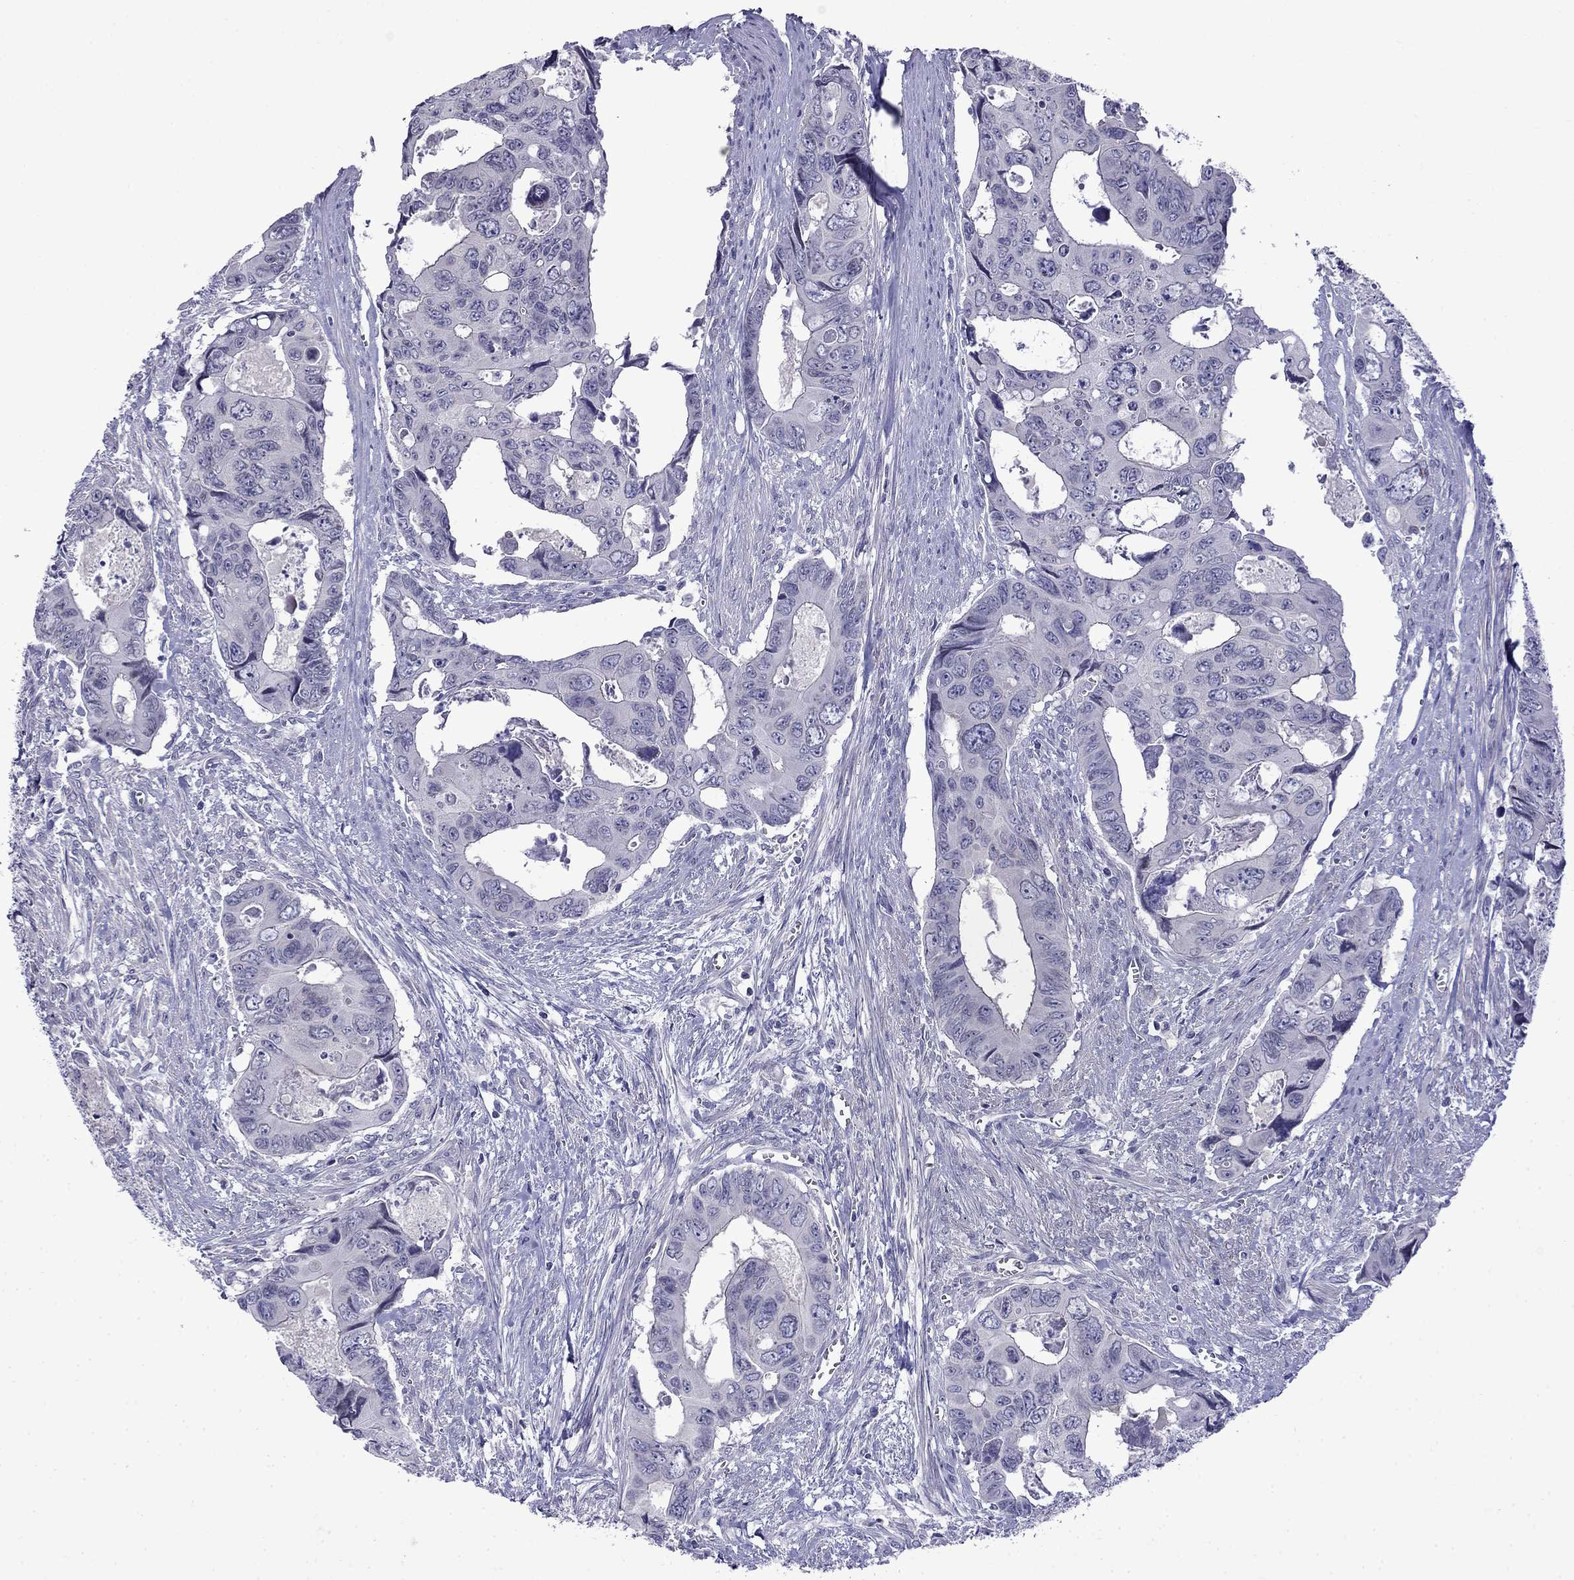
{"staining": {"intensity": "negative", "quantity": "none", "location": "none"}, "tissue": "colorectal cancer", "cell_type": "Tumor cells", "image_type": "cancer", "snomed": [{"axis": "morphology", "description": "Adenocarcinoma, NOS"}, {"axis": "topography", "description": "Rectum"}], "caption": "Histopathology image shows no protein expression in tumor cells of colorectal adenocarcinoma tissue. The staining was performed using DAB to visualize the protein expression in brown, while the nuclei were stained in blue with hematoxylin (Magnification: 20x).", "gene": "PRR18", "patient": {"sex": "male", "age": 62}}